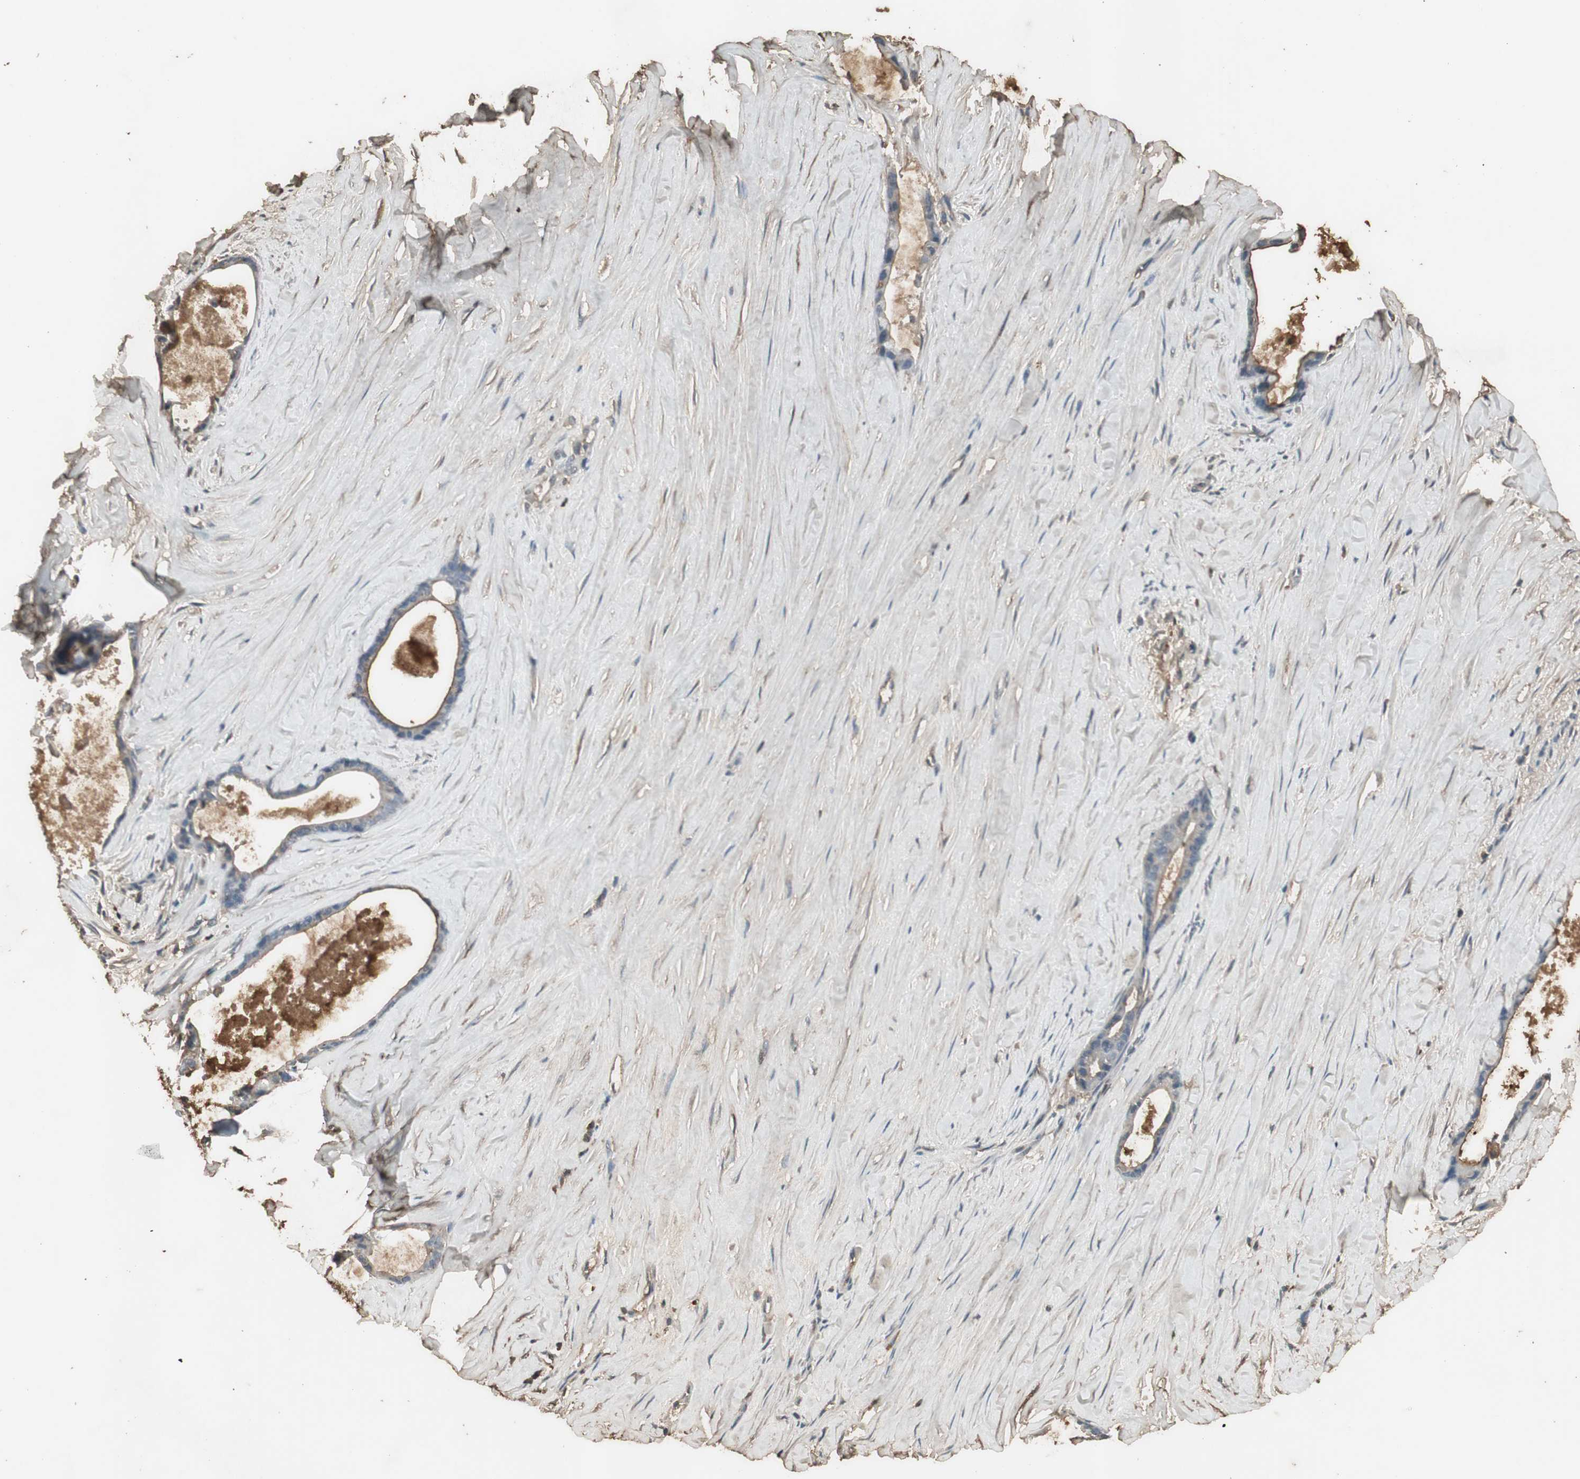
{"staining": {"intensity": "moderate", "quantity": "<25%", "location": "cytoplasmic/membranous"}, "tissue": "liver cancer", "cell_type": "Tumor cells", "image_type": "cancer", "snomed": [{"axis": "morphology", "description": "Cholangiocarcinoma"}, {"axis": "topography", "description": "Liver"}], "caption": "Human liver cancer stained with a brown dye reveals moderate cytoplasmic/membranous positive positivity in about <25% of tumor cells.", "gene": "MMP14", "patient": {"sex": "female", "age": 55}}